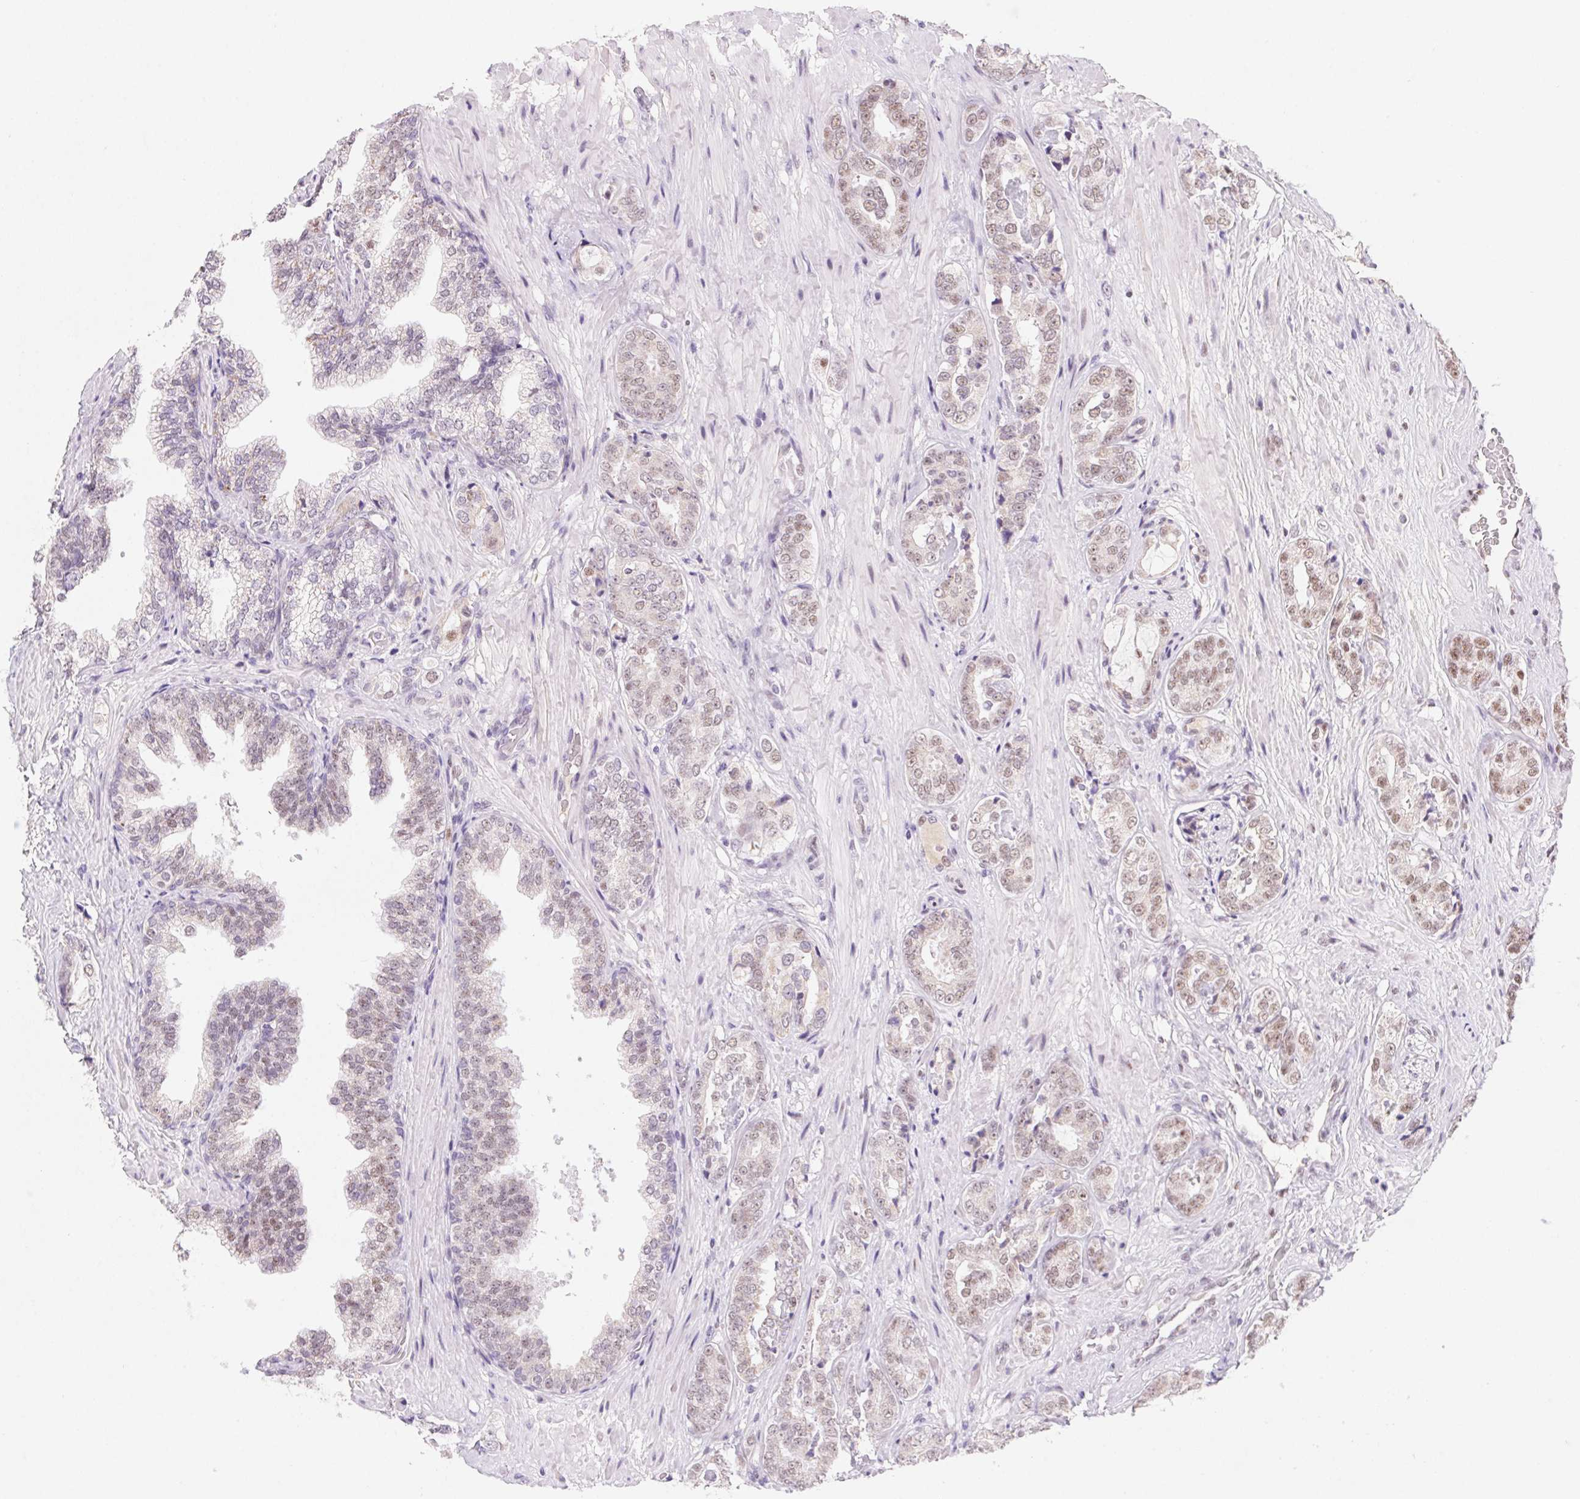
{"staining": {"intensity": "weak", "quantity": "25%-75%", "location": "nuclear"}, "tissue": "prostate cancer", "cell_type": "Tumor cells", "image_type": "cancer", "snomed": [{"axis": "morphology", "description": "Adenocarcinoma, High grade"}, {"axis": "topography", "description": "Prostate"}], "caption": "Weak nuclear positivity is identified in approximately 25%-75% of tumor cells in prostate cancer (high-grade adenocarcinoma).", "gene": "DPPA5", "patient": {"sex": "male", "age": 71}}